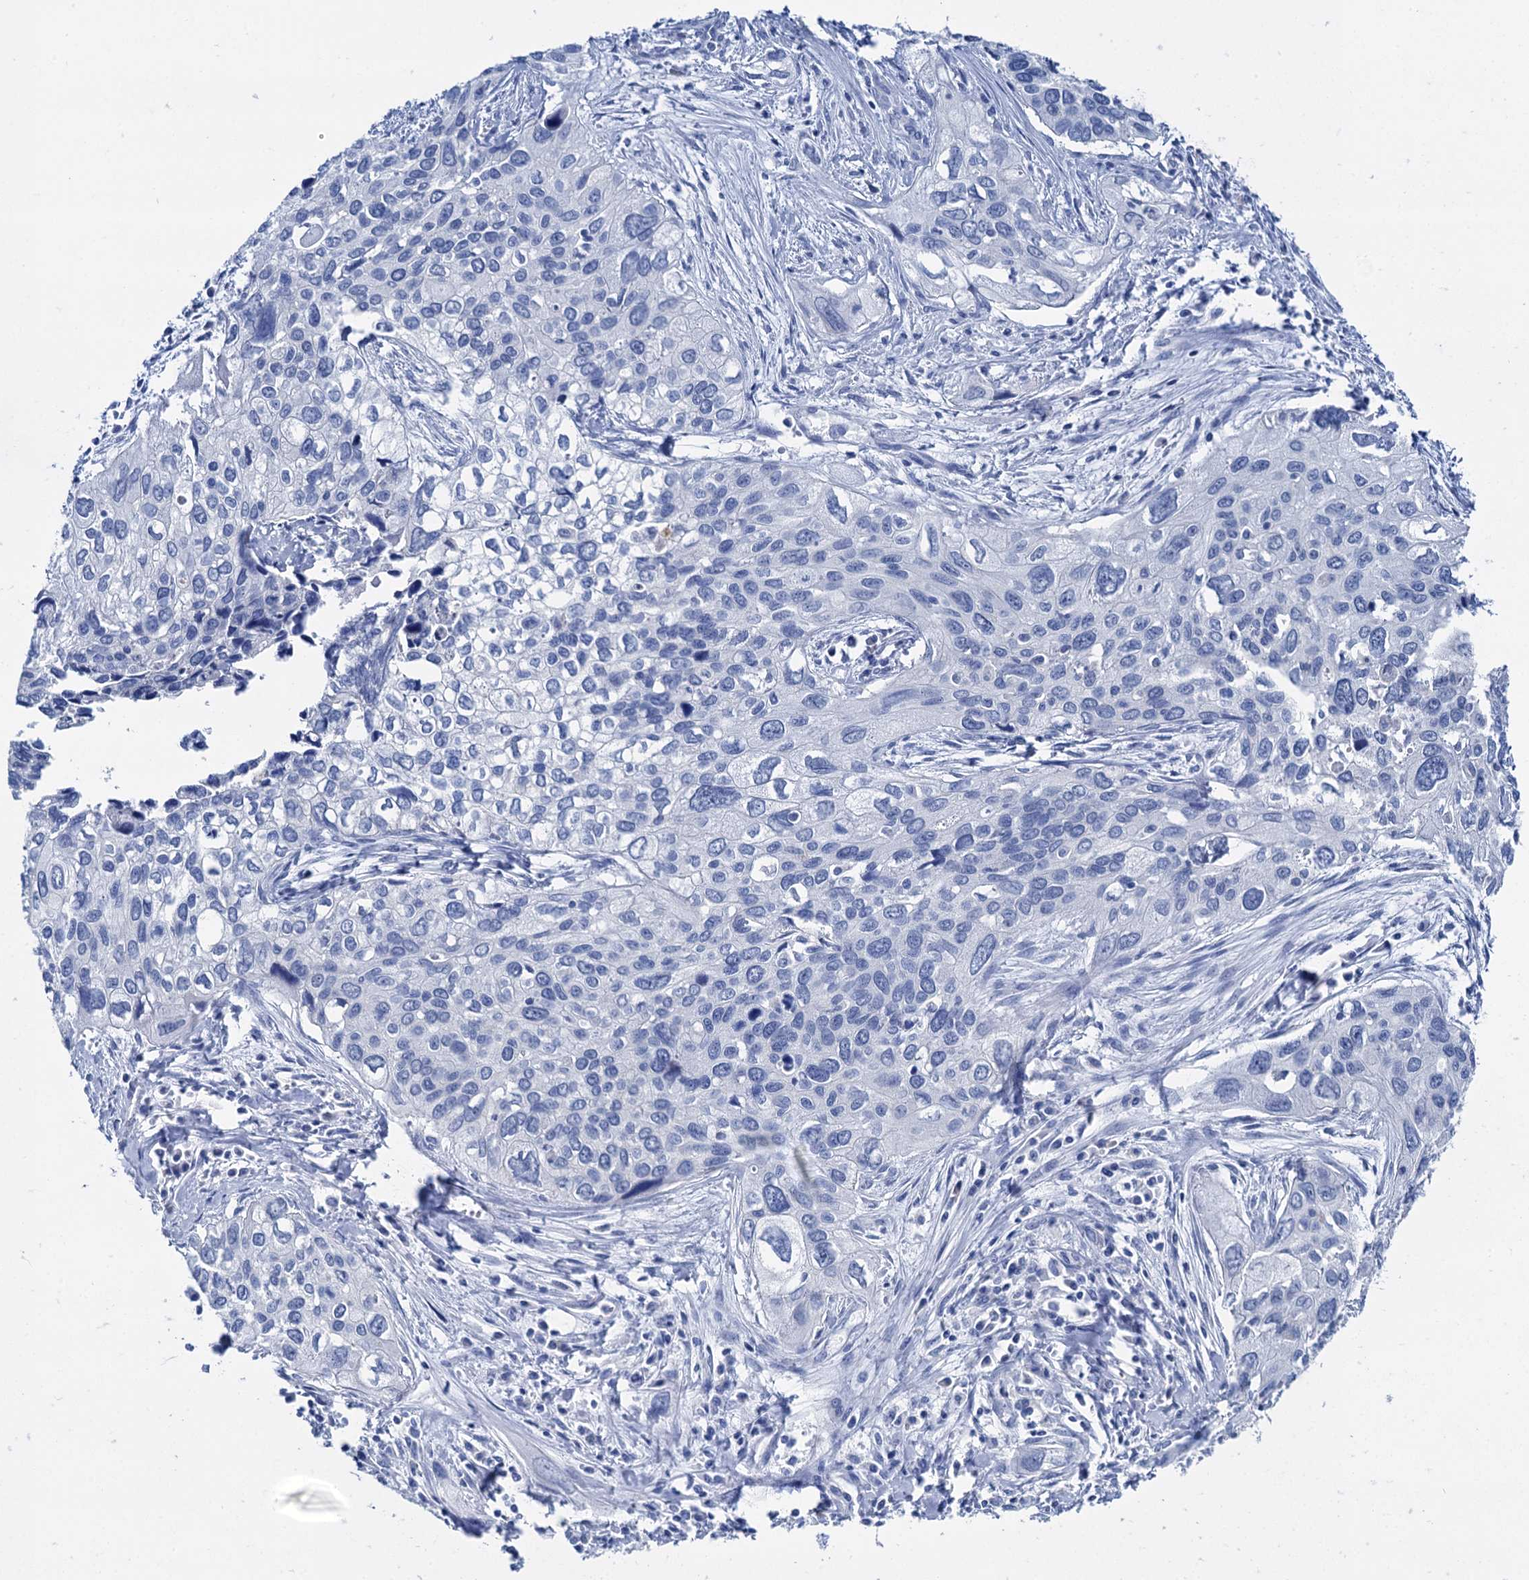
{"staining": {"intensity": "negative", "quantity": "none", "location": "none"}, "tissue": "cervical cancer", "cell_type": "Tumor cells", "image_type": "cancer", "snomed": [{"axis": "morphology", "description": "Squamous cell carcinoma, NOS"}, {"axis": "topography", "description": "Cervix"}], "caption": "DAB (3,3'-diaminobenzidine) immunohistochemical staining of squamous cell carcinoma (cervical) displays no significant staining in tumor cells.", "gene": "BRINP1", "patient": {"sex": "female", "age": 55}}